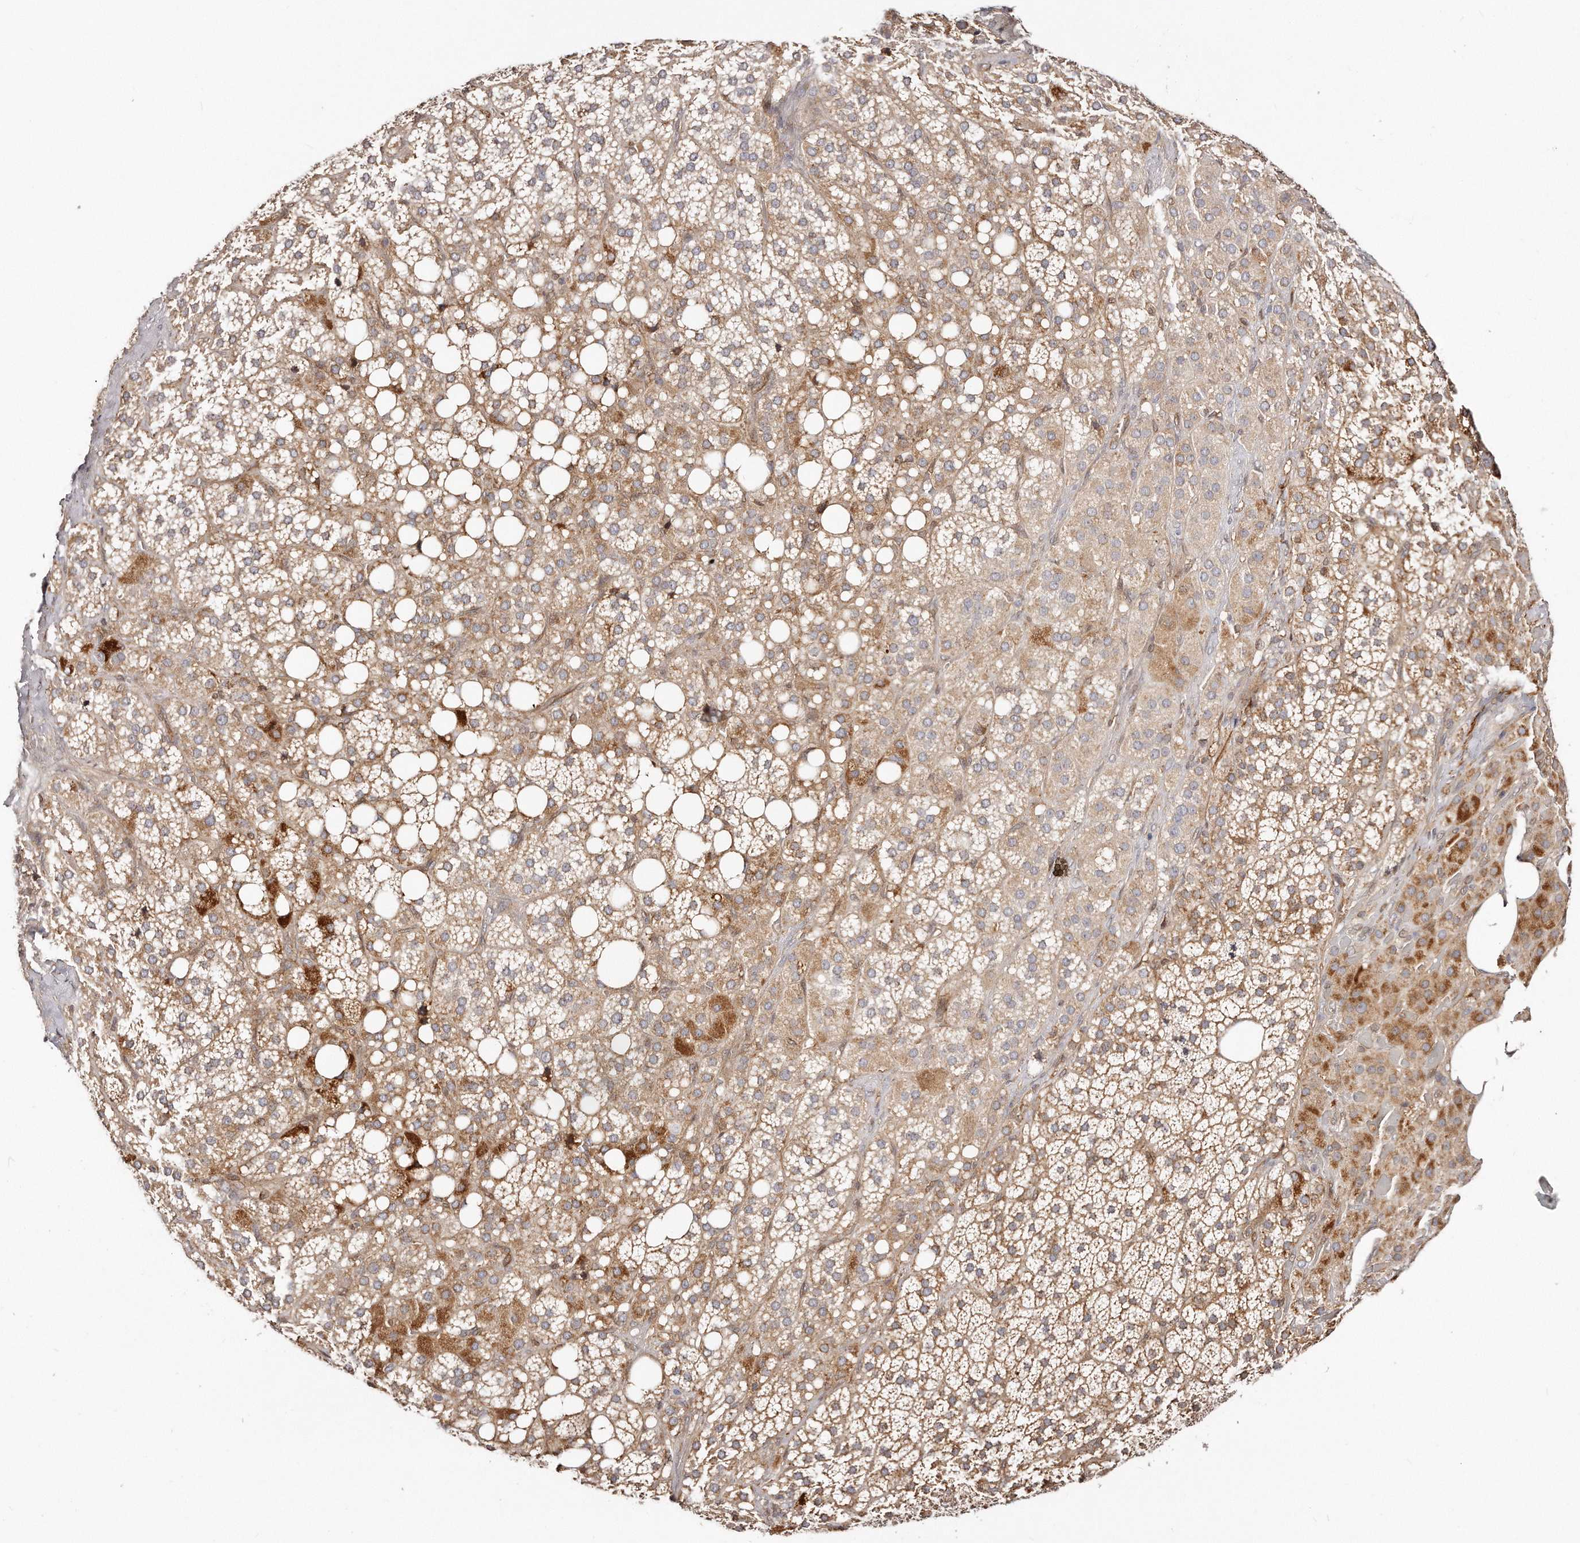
{"staining": {"intensity": "strong", "quantity": "25%-75%", "location": "cytoplasmic/membranous"}, "tissue": "adrenal gland", "cell_type": "Glandular cells", "image_type": "normal", "snomed": [{"axis": "morphology", "description": "Normal tissue, NOS"}, {"axis": "topography", "description": "Adrenal gland"}], "caption": "A brown stain highlights strong cytoplasmic/membranous expression of a protein in glandular cells of unremarkable human adrenal gland. The protein of interest is stained brown, and the nuclei are stained in blue (DAB IHC with brightfield microscopy, high magnification).", "gene": "GBP4", "patient": {"sex": "female", "age": 59}}